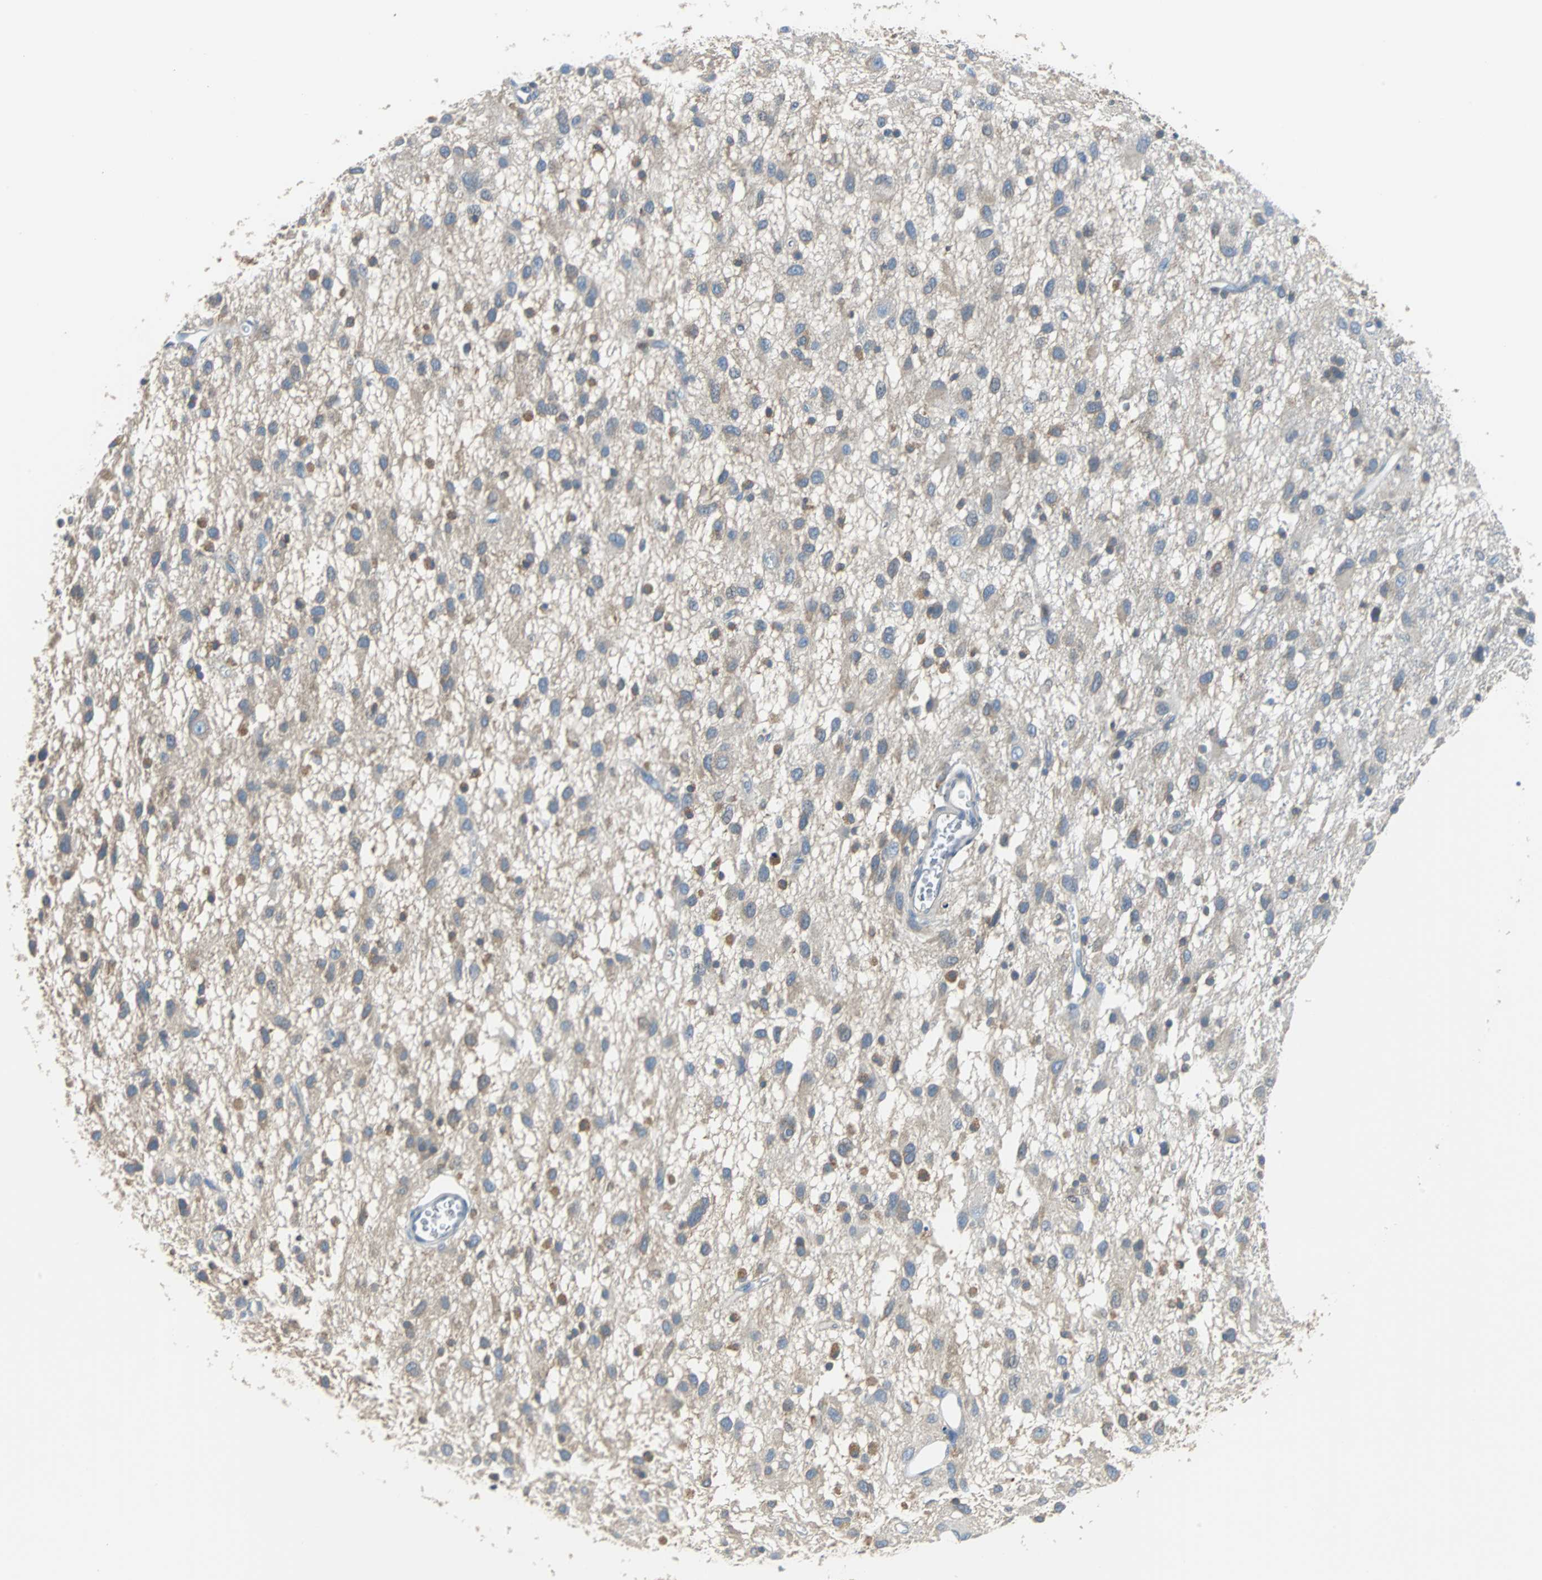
{"staining": {"intensity": "moderate", "quantity": "<25%", "location": "cytoplasmic/membranous"}, "tissue": "glioma", "cell_type": "Tumor cells", "image_type": "cancer", "snomed": [{"axis": "morphology", "description": "Glioma, malignant, Low grade"}, {"axis": "topography", "description": "Brain"}], "caption": "Brown immunohistochemical staining in human glioma exhibits moderate cytoplasmic/membranous staining in approximately <25% of tumor cells.", "gene": "TSC22D4", "patient": {"sex": "male", "age": 77}}